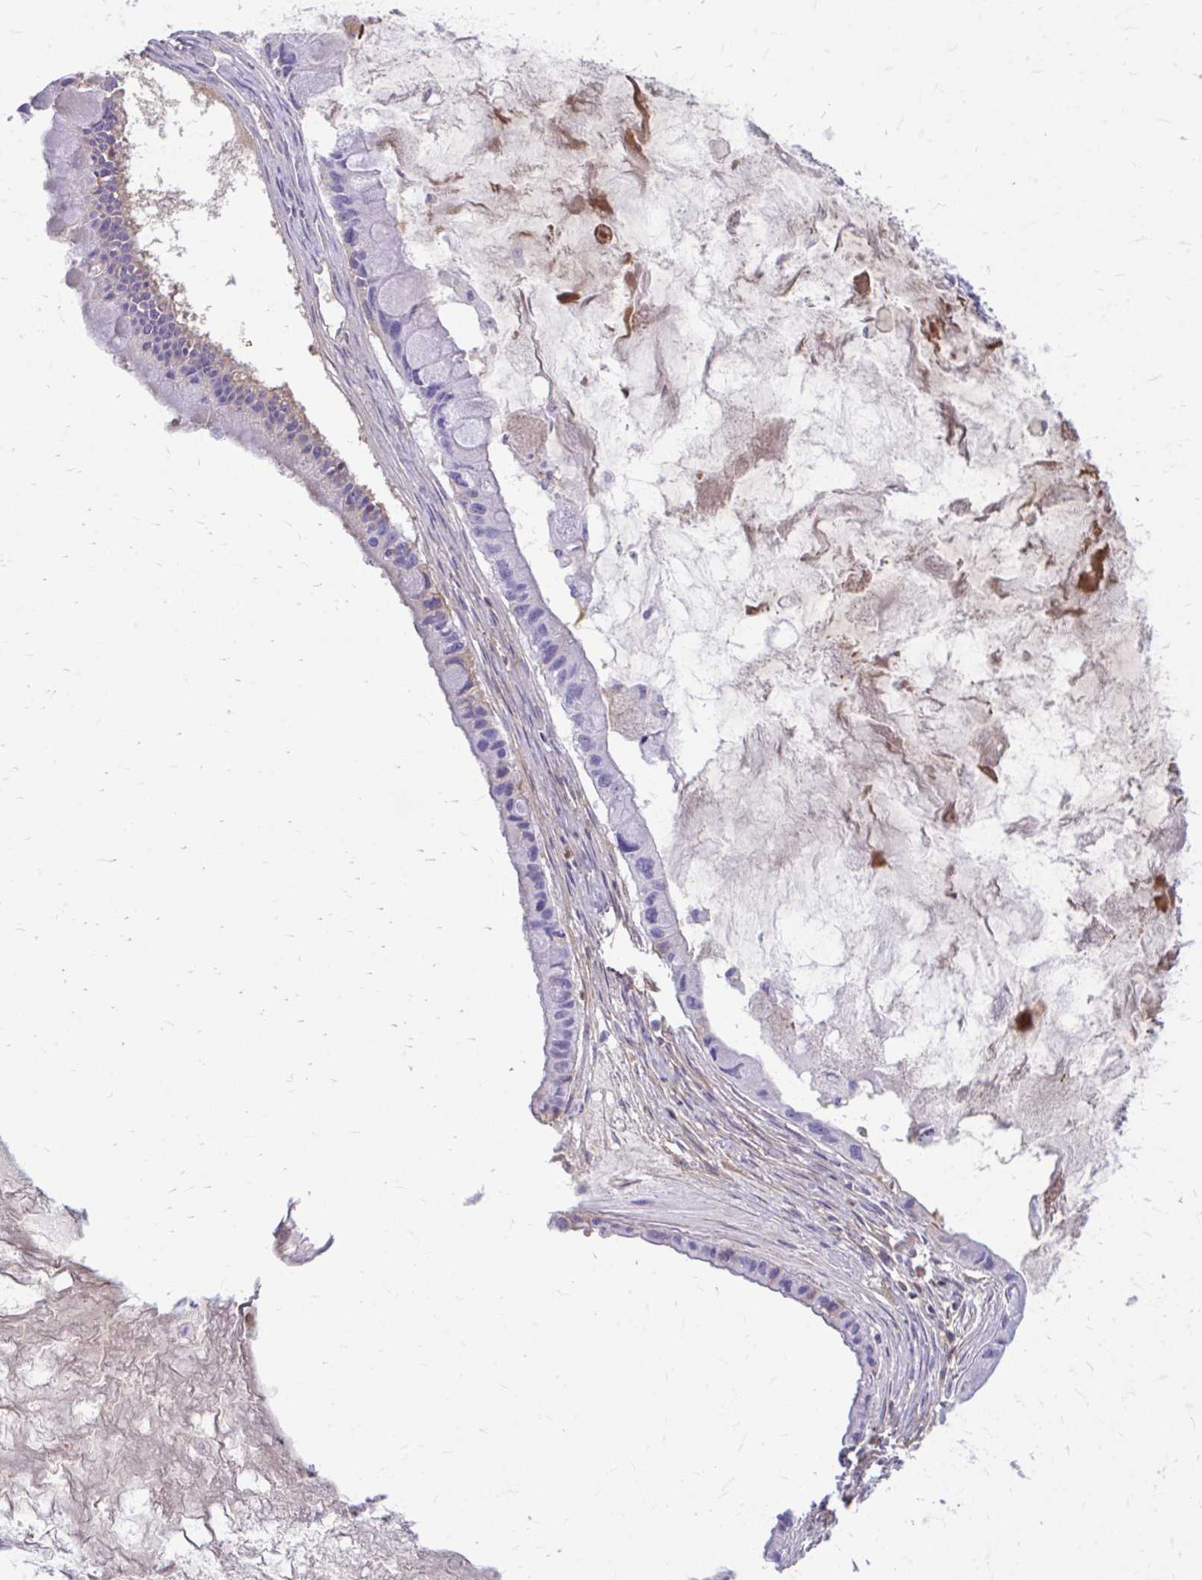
{"staining": {"intensity": "negative", "quantity": "none", "location": "none"}, "tissue": "ovarian cancer", "cell_type": "Tumor cells", "image_type": "cancer", "snomed": [{"axis": "morphology", "description": "Cystadenocarcinoma, mucinous, NOS"}, {"axis": "topography", "description": "Ovary"}], "caption": "Tumor cells are negative for protein expression in human mucinous cystadenocarcinoma (ovarian). (DAB IHC, high magnification).", "gene": "CFH", "patient": {"sex": "female", "age": 63}}